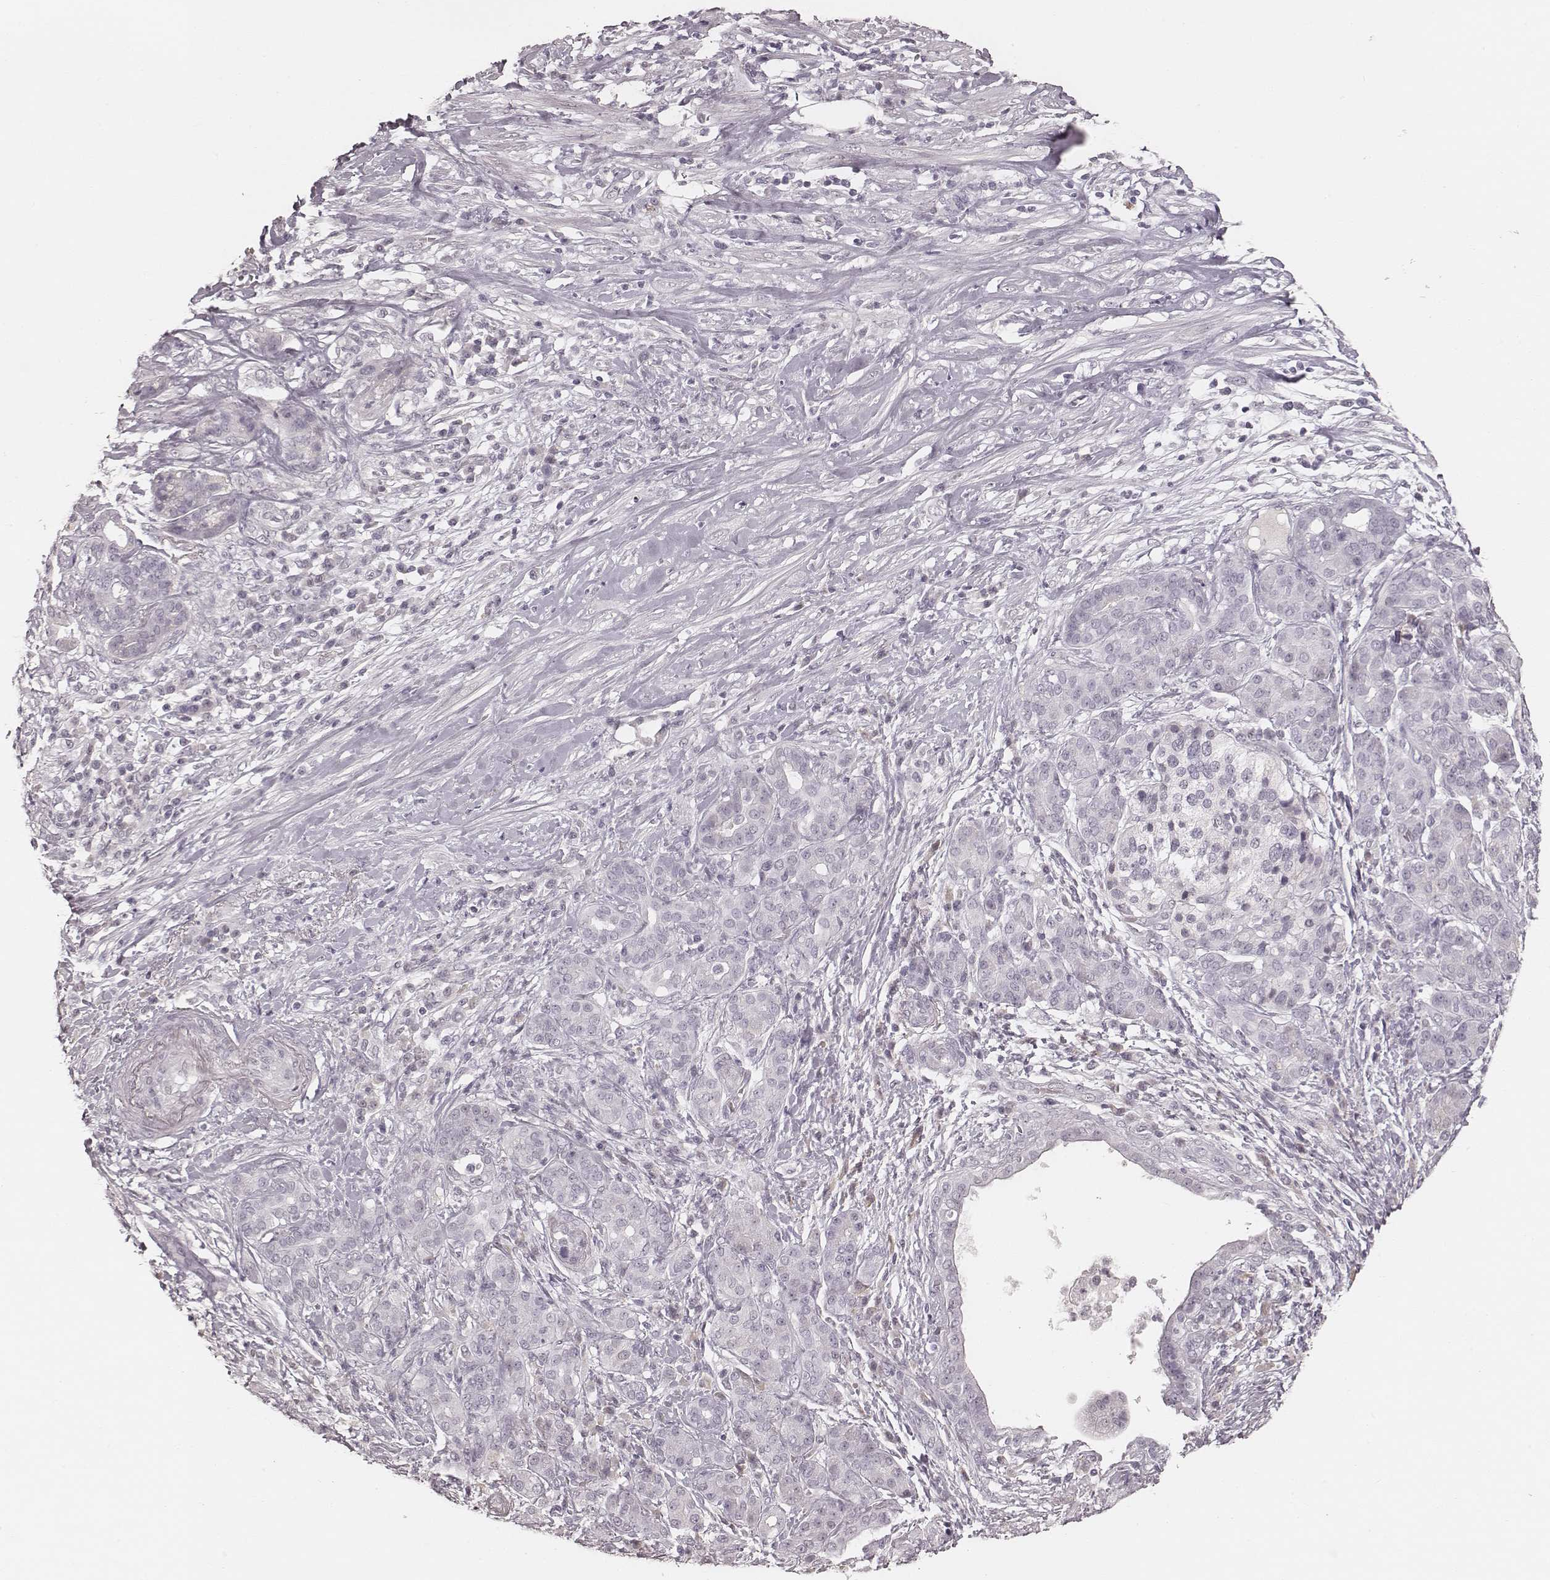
{"staining": {"intensity": "negative", "quantity": "none", "location": "none"}, "tissue": "pancreatic cancer", "cell_type": "Tumor cells", "image_type": "cancer", "snomed": [{"axis": "morphology", "description": "Normal tissue, NOS"}, {"axis": "morphology", "description": "Inflammation, NOS"}, {"axis": "morphology", "description": "Adenocarcinoma, NOS"}, {"axis": "topography", "description": "Pancreas"}], "caption": "An image of human pancreatic cancer is negative for staining in tumor cells. (Stains: DAB (3,3'-diaminobenzidine) IHC with hematoxylin counter stain, Microscopy: brightfield microscopy at high magnification).", "gene": "MSX1", "patient": {"sex": "male", "age": 57}}